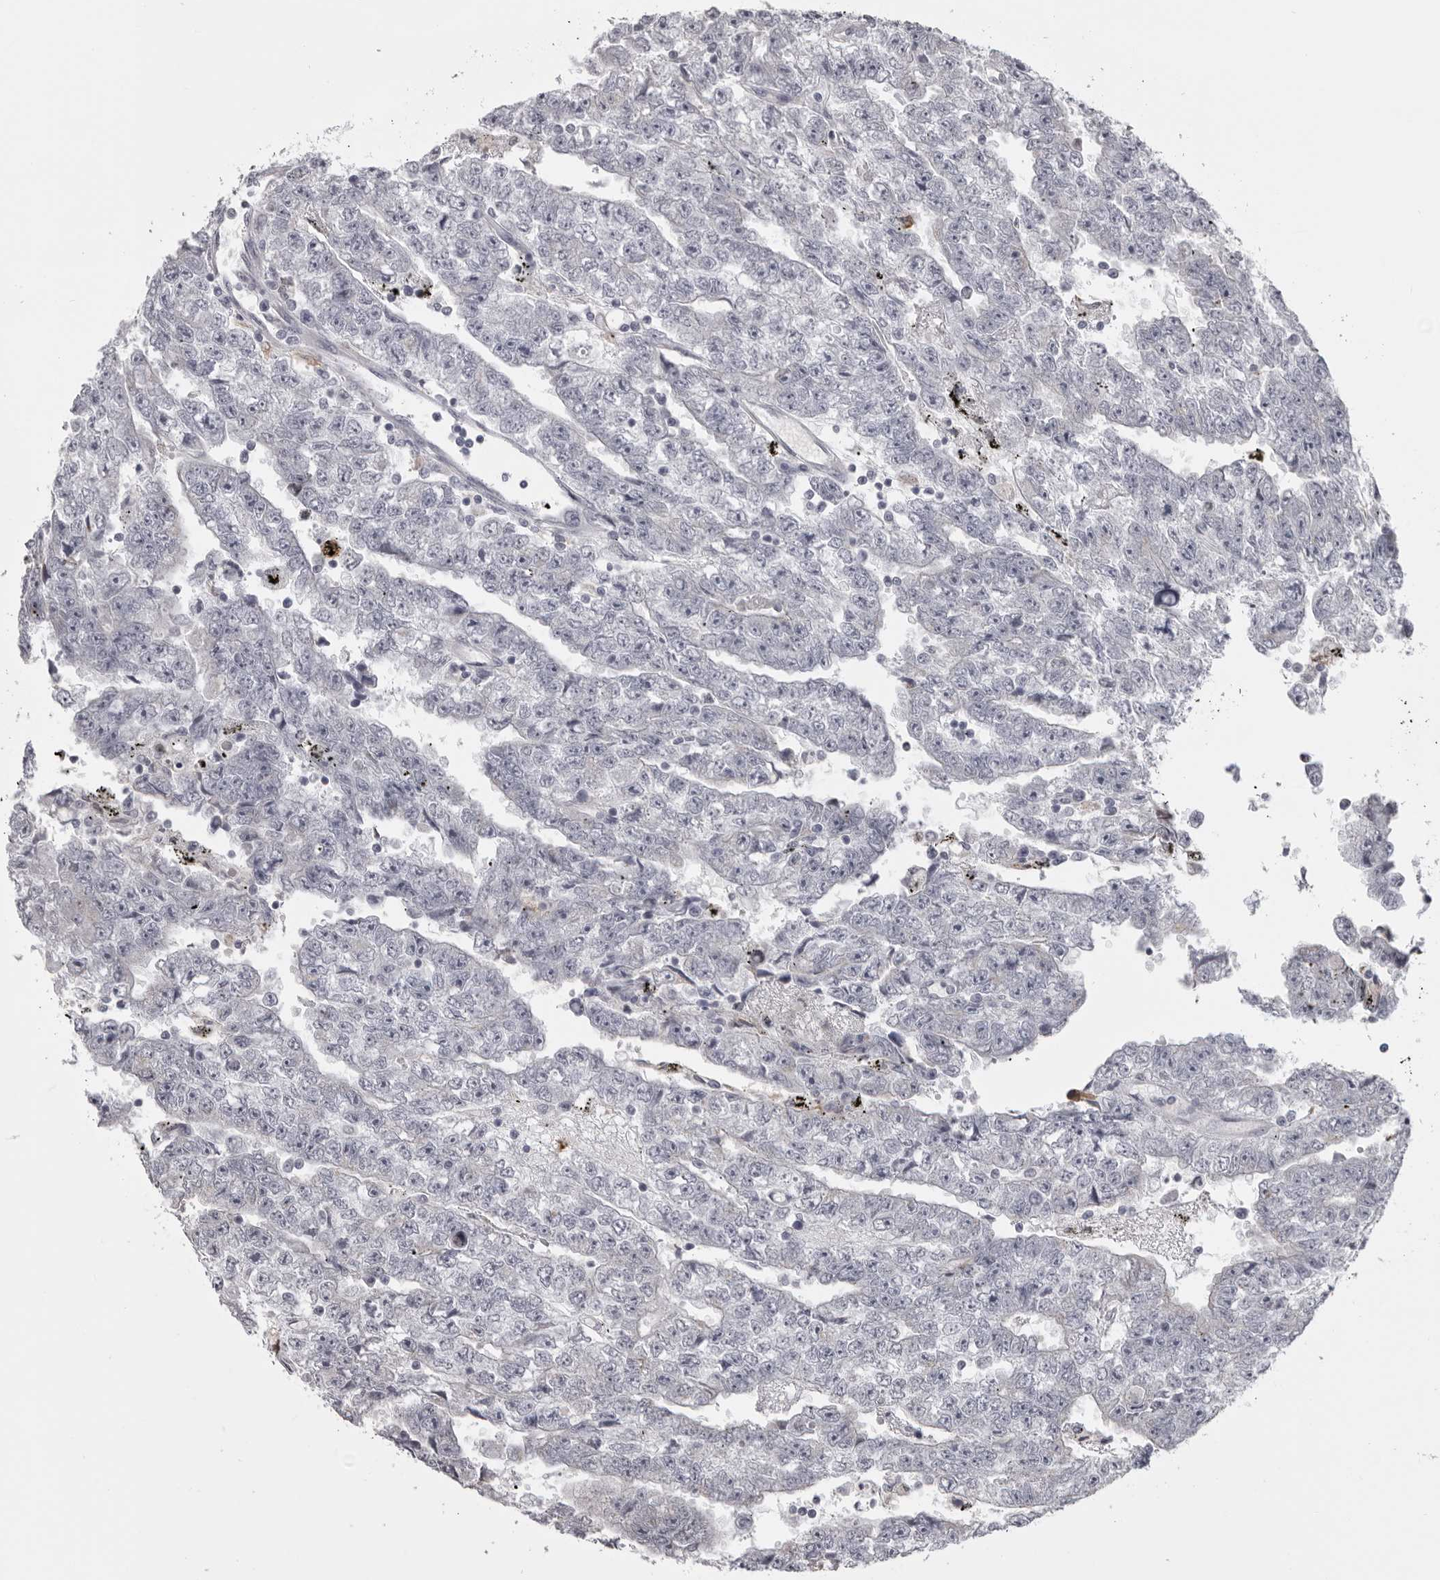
{"staining": {"intensity": "negative", "quantity": "none", "location": "none"}, "tissue": "testis cancer", "cell_type": "Tumor cells", "image_type": "cancer", "snomed": [{"axis": "morphology", "description": "Carcinoma, Embryonal, NOS"}, {"axis": "topography", "description": "Testis"}], "caption": "Tumor cells show no significant protein staining in testis cancer.", "gene": "NCEH1", "patient": {"sex": "male", "age": 25}}